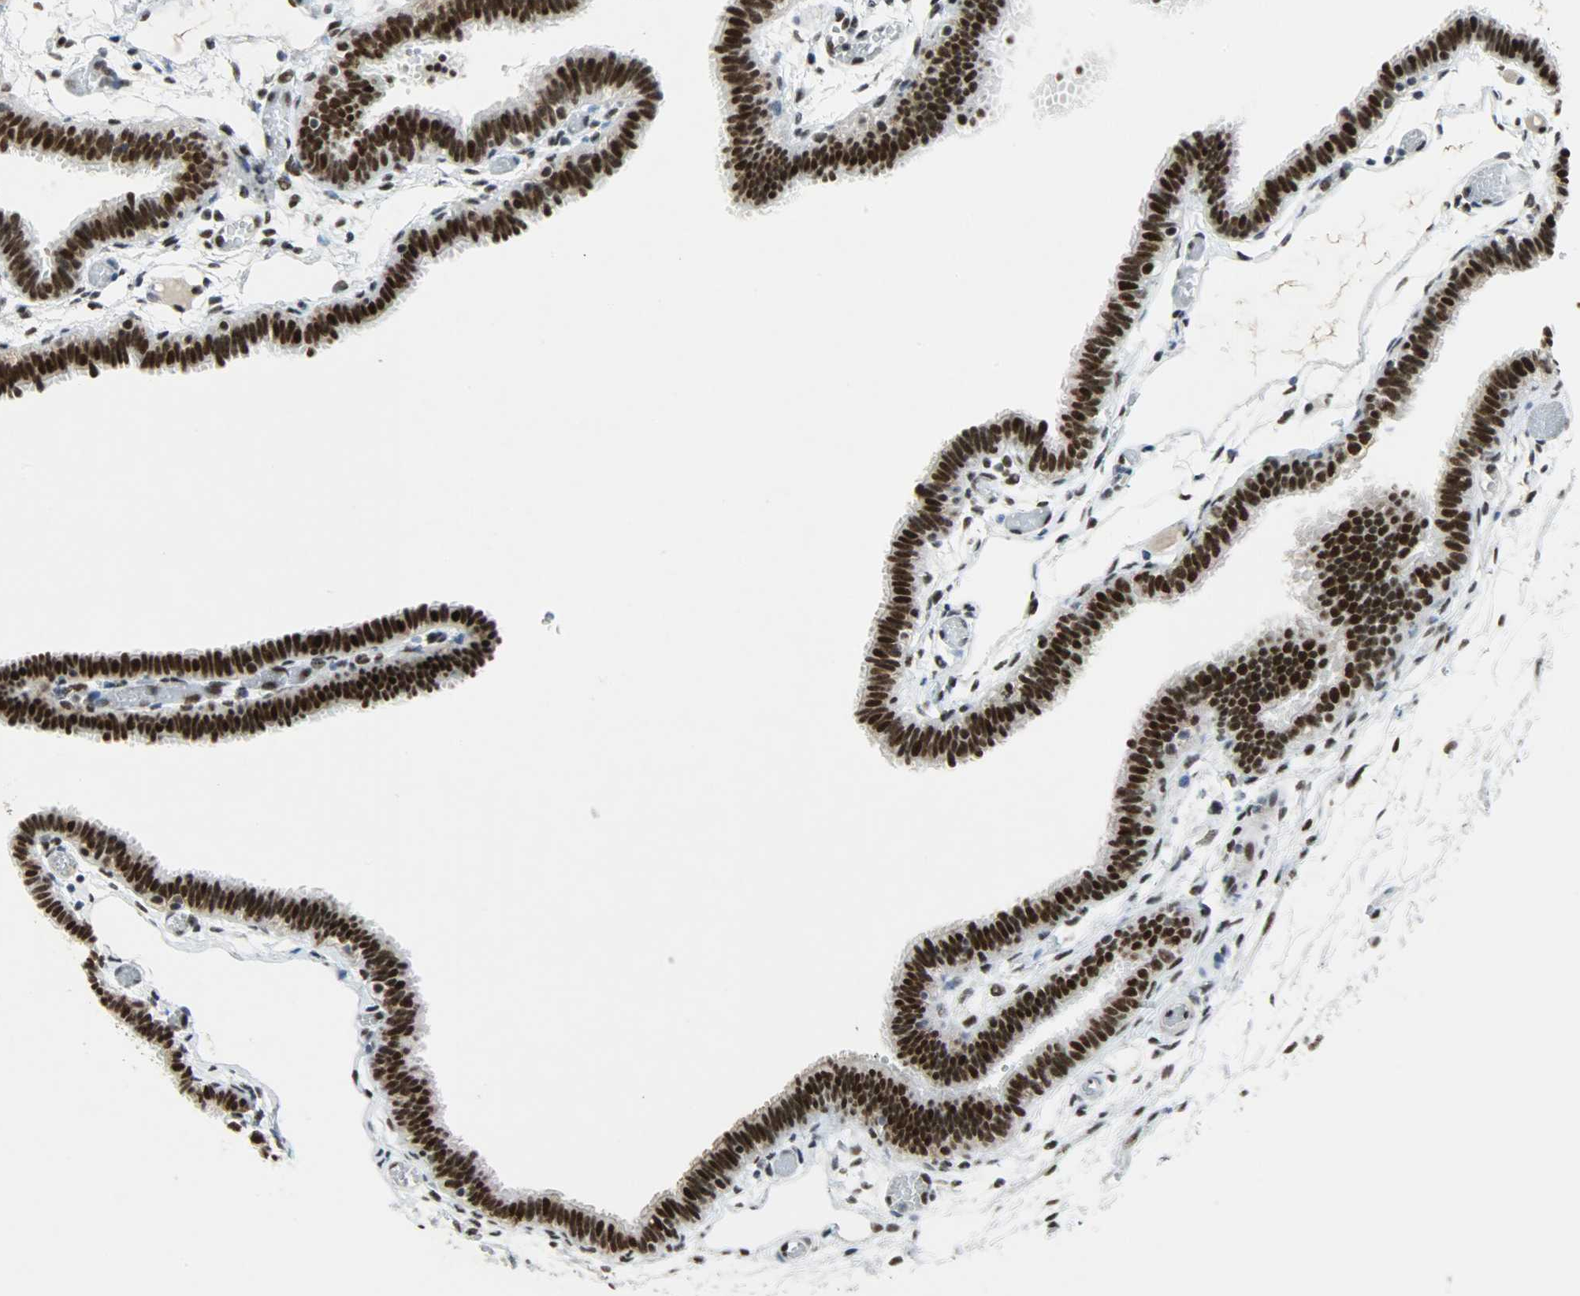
{"staining": {"intensity": "strong", "quantity": ">75%", "location": "nuclear"}, "tissue": "fallopian tube", "cell_type": "Glandular cells", "image_type": "normal", "snomed": [{"axis": "morphology", "description": "Normal tissue, NOS"}, {"axis": "topography", "description": "Fallopian tube"}], "caption": "Protein analysis of normal fallopian tube reveals strong nuclear staining in approximately >75% of glandular cells.", "gene": "SSB", "patient": {"sex": "female", "age": 29}}